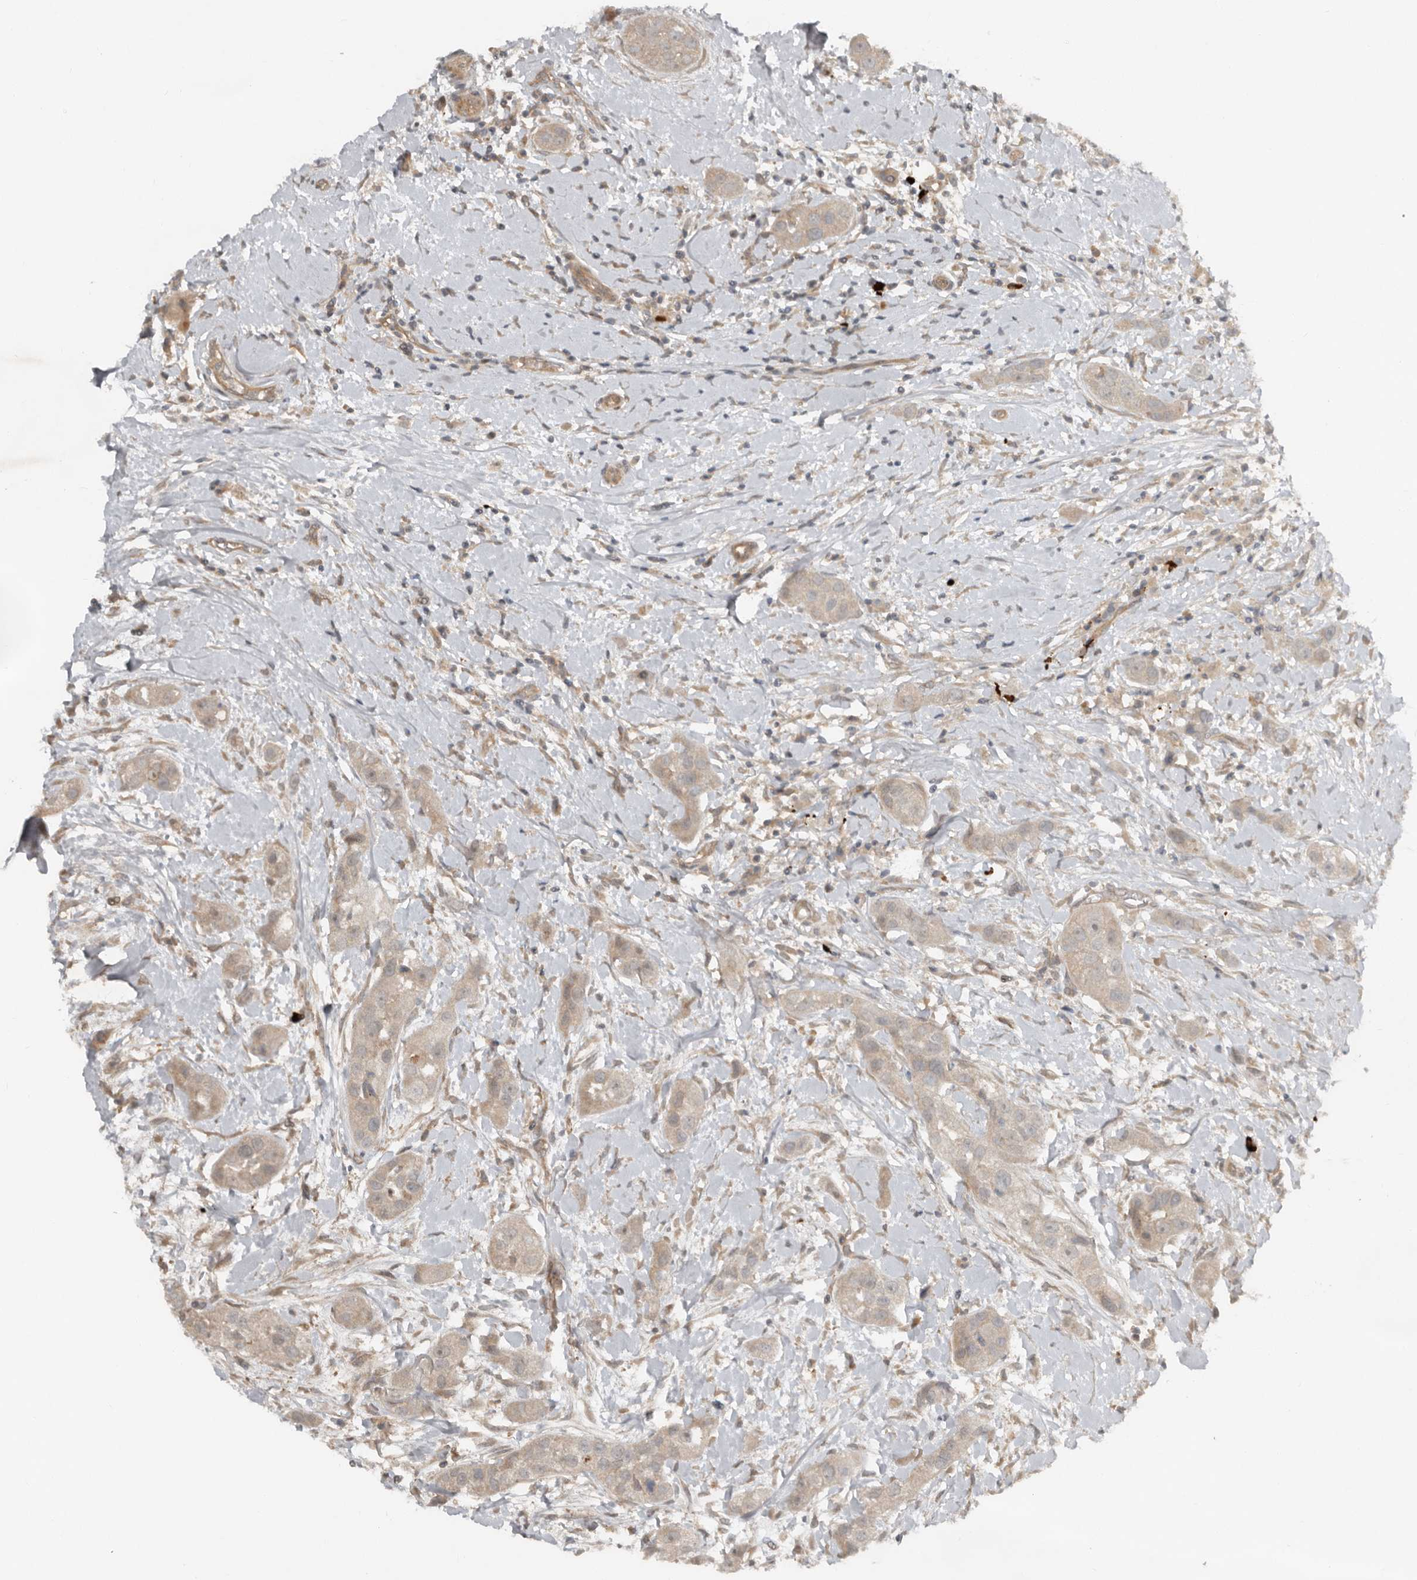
{"staining": {"intensity": "negative", "quantity": "none", "location": "none"}, "tissue": "head and neck cancer", "cell_type": "Tumor cells", "image_type": "cancer", "snomed": [{"axis": "morphology", "description": "Normal tissue, NOS"}, {"axis": "morphology", "description": "Squamous cell carcinoma, NOS"}, {"axis": "topography", "description": "Skeletal muscle"}, {"axis": "topography", "description": "Head-Neck"}], "caption": "DAB immunohistochemical staining of human head and neck squamous cell carcinoma exhibits no significant positivity in tumor cells.", "gene": "TEAD3", "patient": {"sex": "male", "age": 51}}